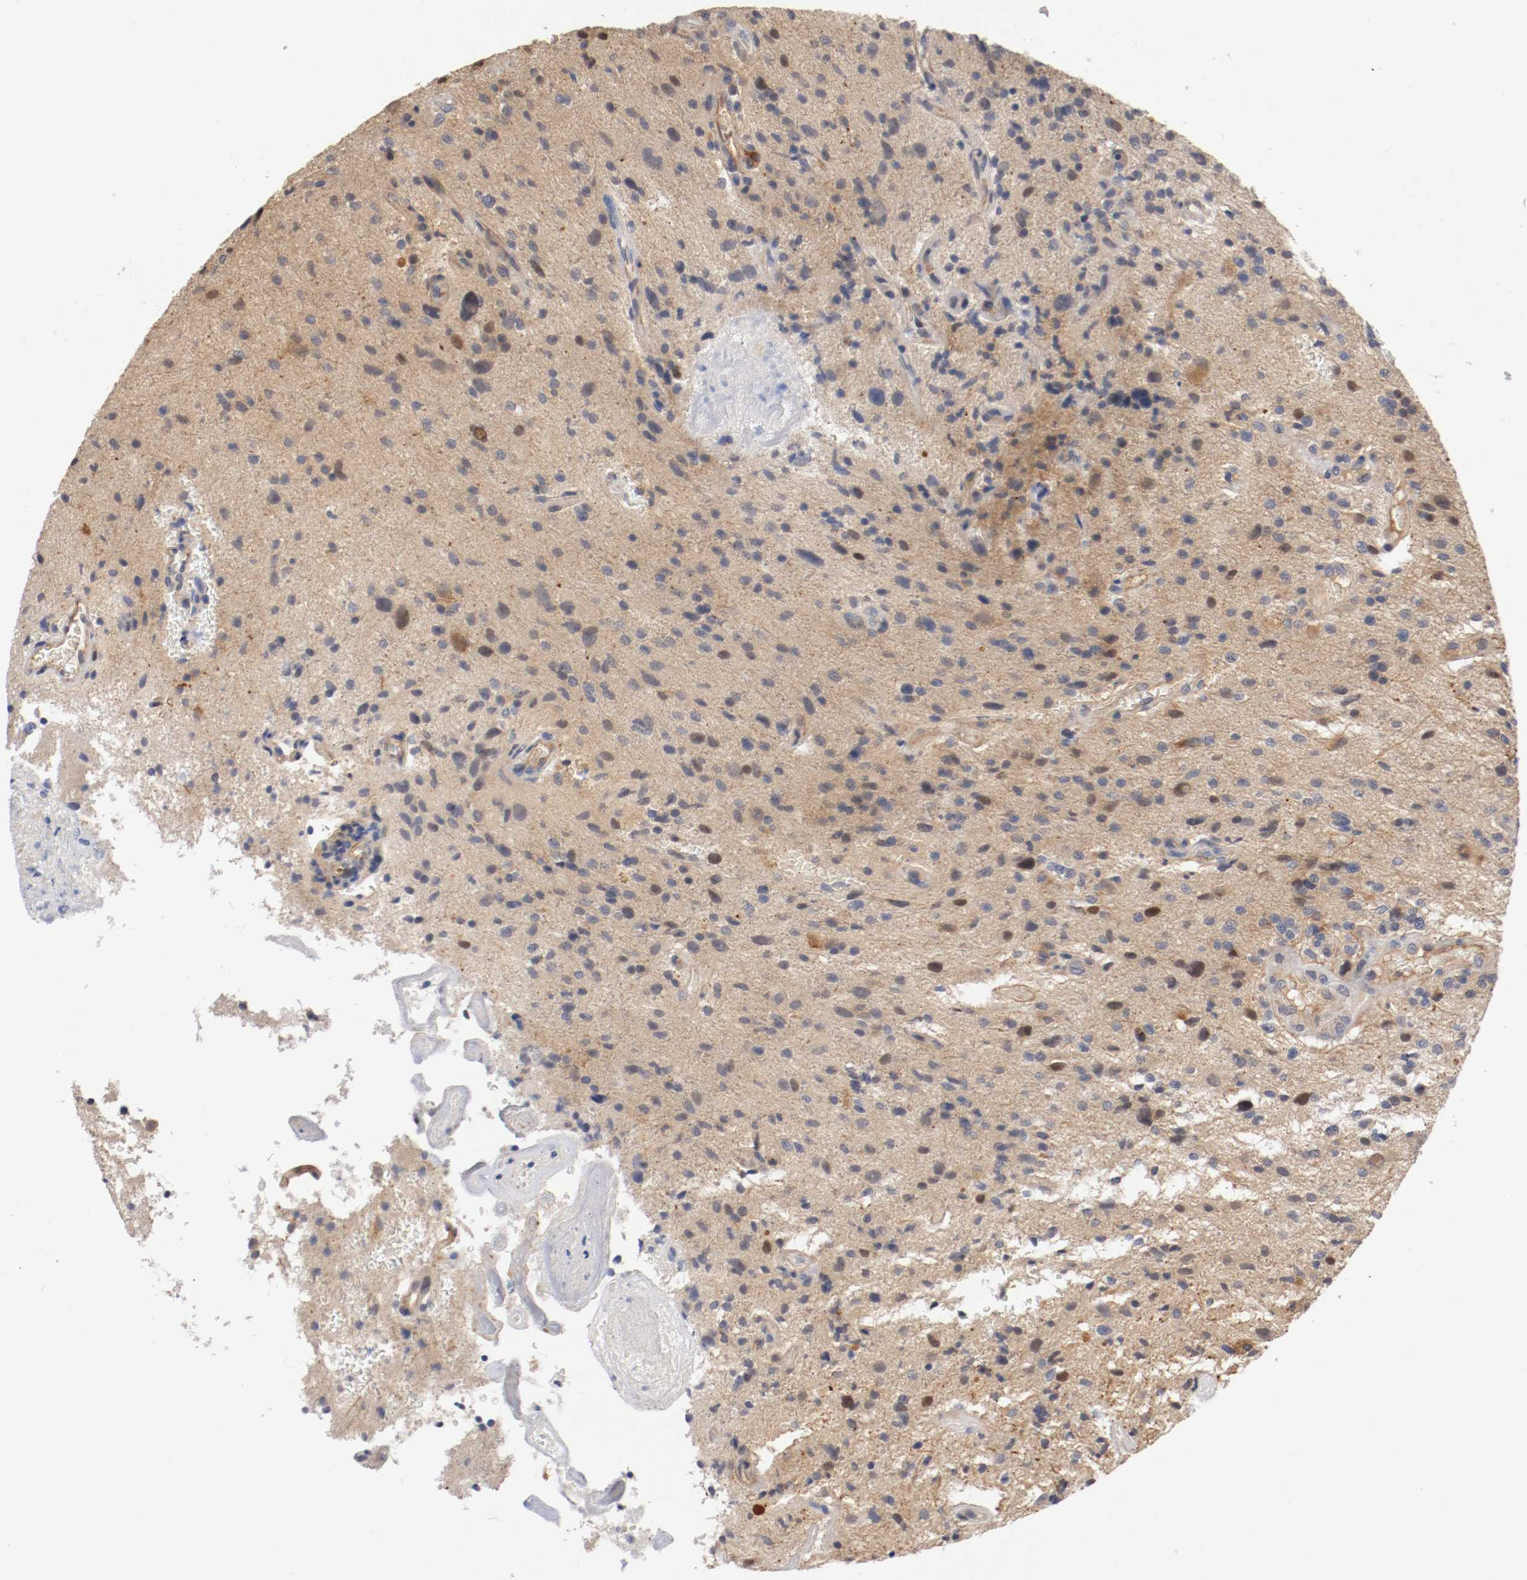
{"staining": {"intensity": "moderate", "quantity": "<25%", "location": "cytoplasmic/membranous"}, "tissue": "glioma", "cell_type": "Tumor cells", "image_type": "cancer", "snomed": [{"axis": "morphology", "description": "Normal tissue, NOS"}, {"axis": "morphology", "description": "Glioma, malignant, High grade"}, {"axis": "topography", "description": "Cerebral cortex"}], "caption": "The photomicrograph exhibits immunohistochemical staining of glioma. There is moderate cytoplasmic/membranous staining is identified in approximately <25% of tumor cells.", "gene": "RBM23", "patient": {"sex": "male", "age": 75}}